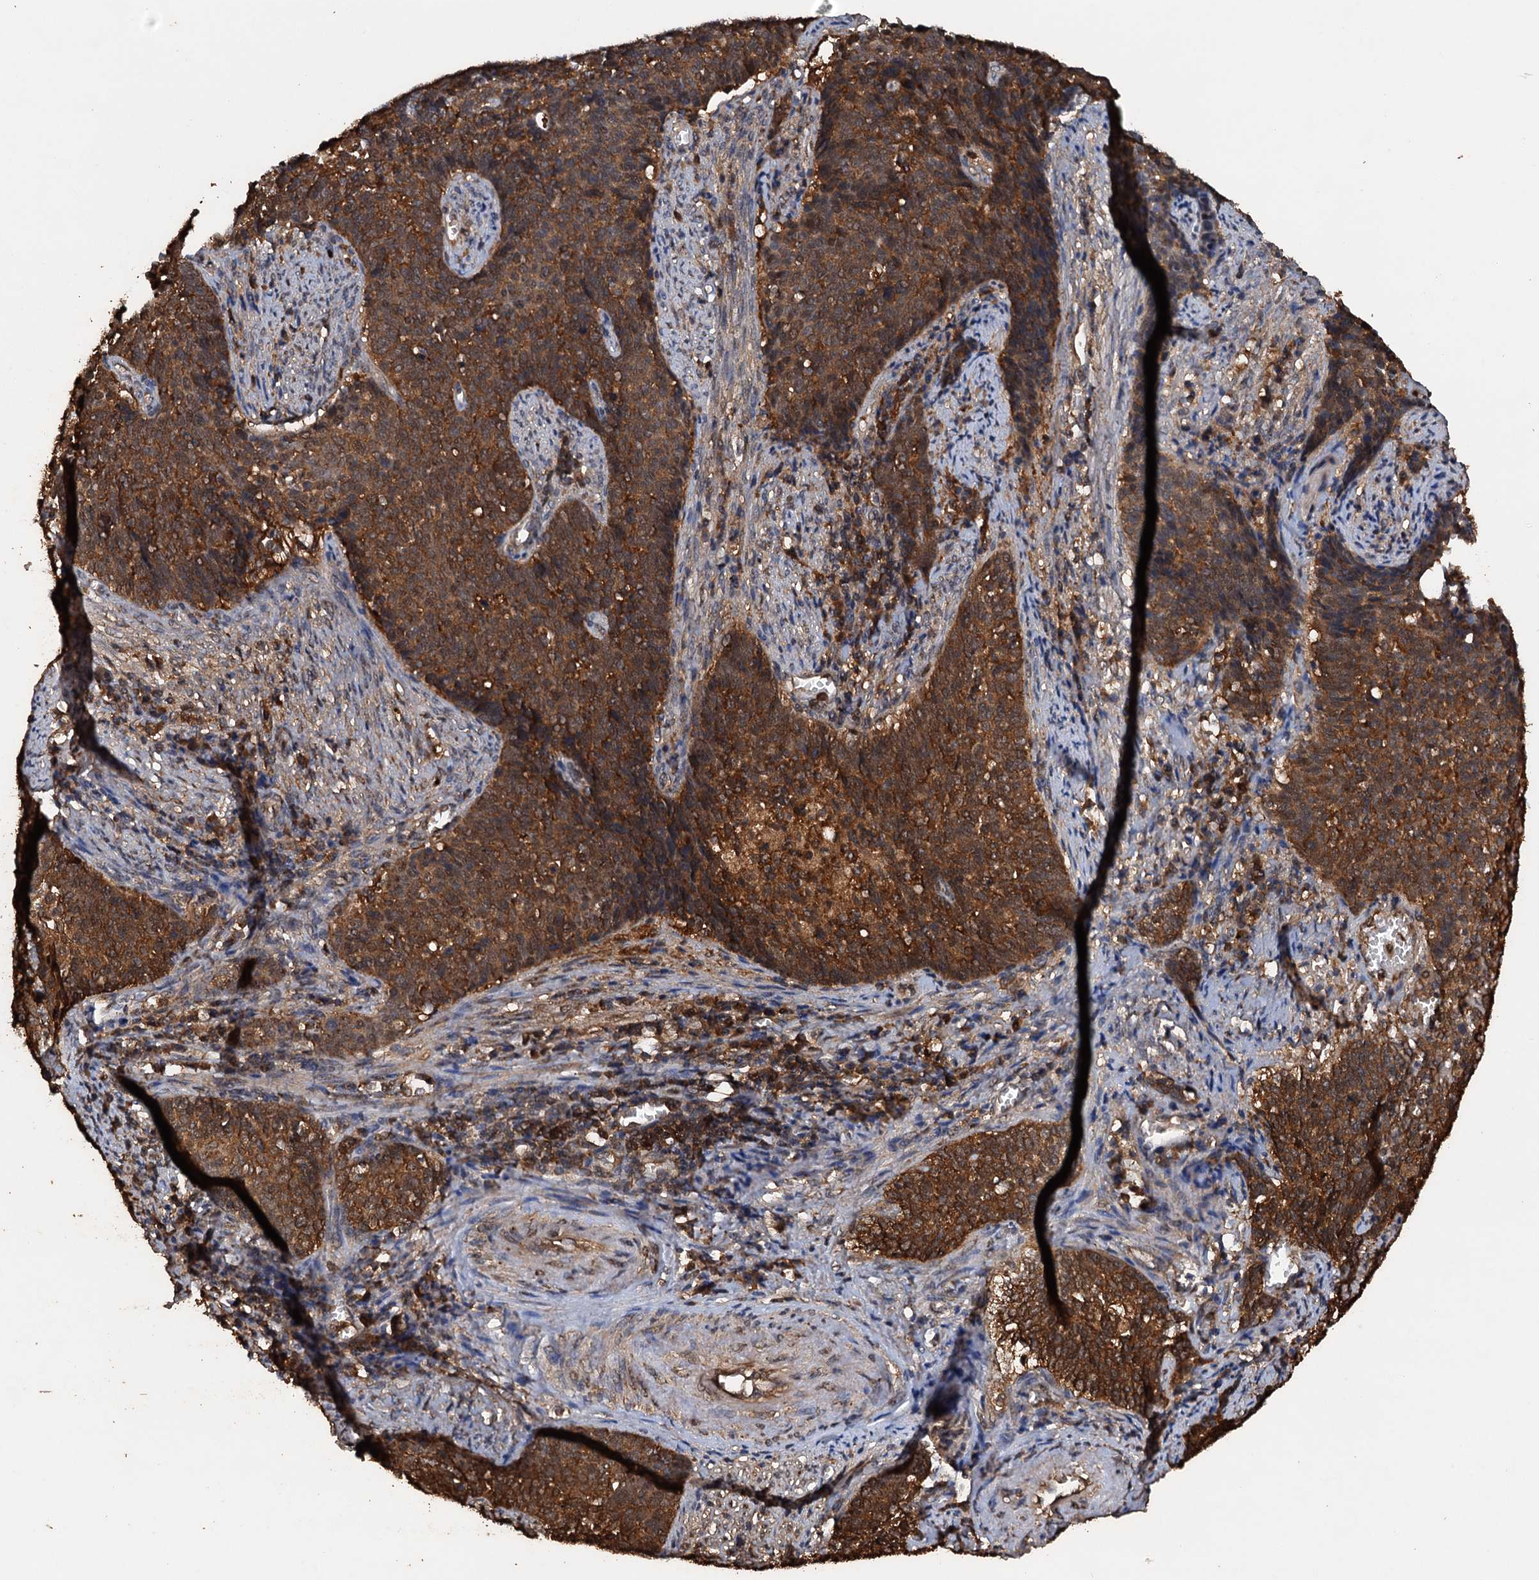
{"staining": {"intensity": "strong", "quantity": ">75%", "location": "cytoplasmic/membranous"}, "tissue": "cervical cancer", "cell_type": "Tumor cells", "image_type": "cancer", "snomed": [{"axis": "morphology", "description": "Squamous cell carcinoma, NOS"}, {"axis": "topography", "description": "Cervix"}], "caption": "Human squamous cell carcinoma (cervical) stained with a brown dye shows strong cytoplasmic/membranous positive positivity in approximately >75% of tumor cells.", "gene": "PSMD9", "patient": {"sex": "female", "age": 39}}